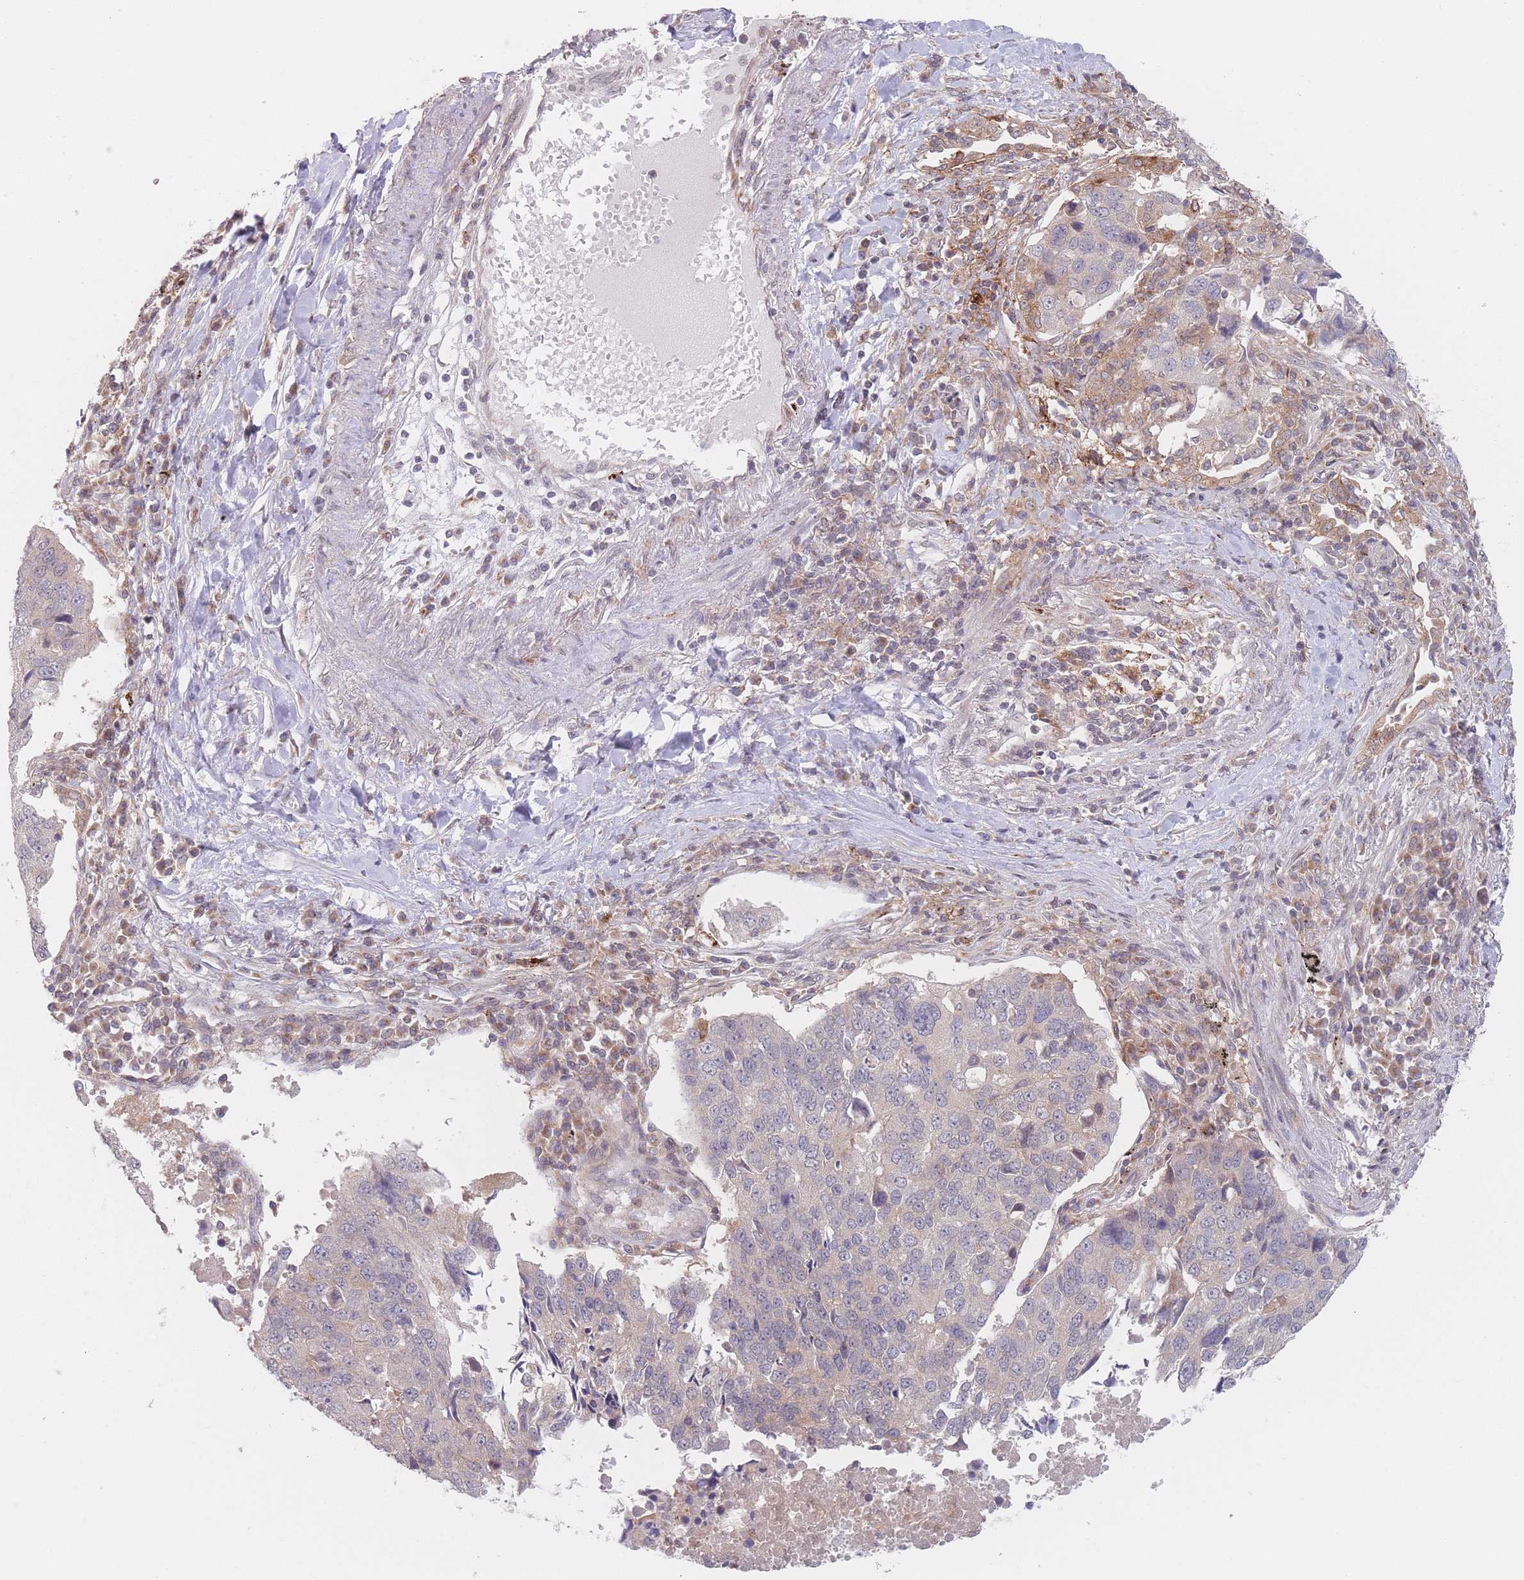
{"staining": {"intensity": "negative", "quantity": "none", "location": "none"}, "tissue": "lung cancer", "cell_type": "Tumor cells", "image_type": "cancer", "snomed": [{"axis": "morphology", "description": "Squamous cell carcinoma, NOS"}, {"axis": "topography", "description": "Lung"}], "caption": "This histopathology image is of lung cancer stained with immunohistochemistry (IHC) to label a protein in brown with the nuclei are counter-stained blue. There is no expression in tumor cells.", "gene": "PPM1A", "patient": {"sex": "female", "age": 66}}